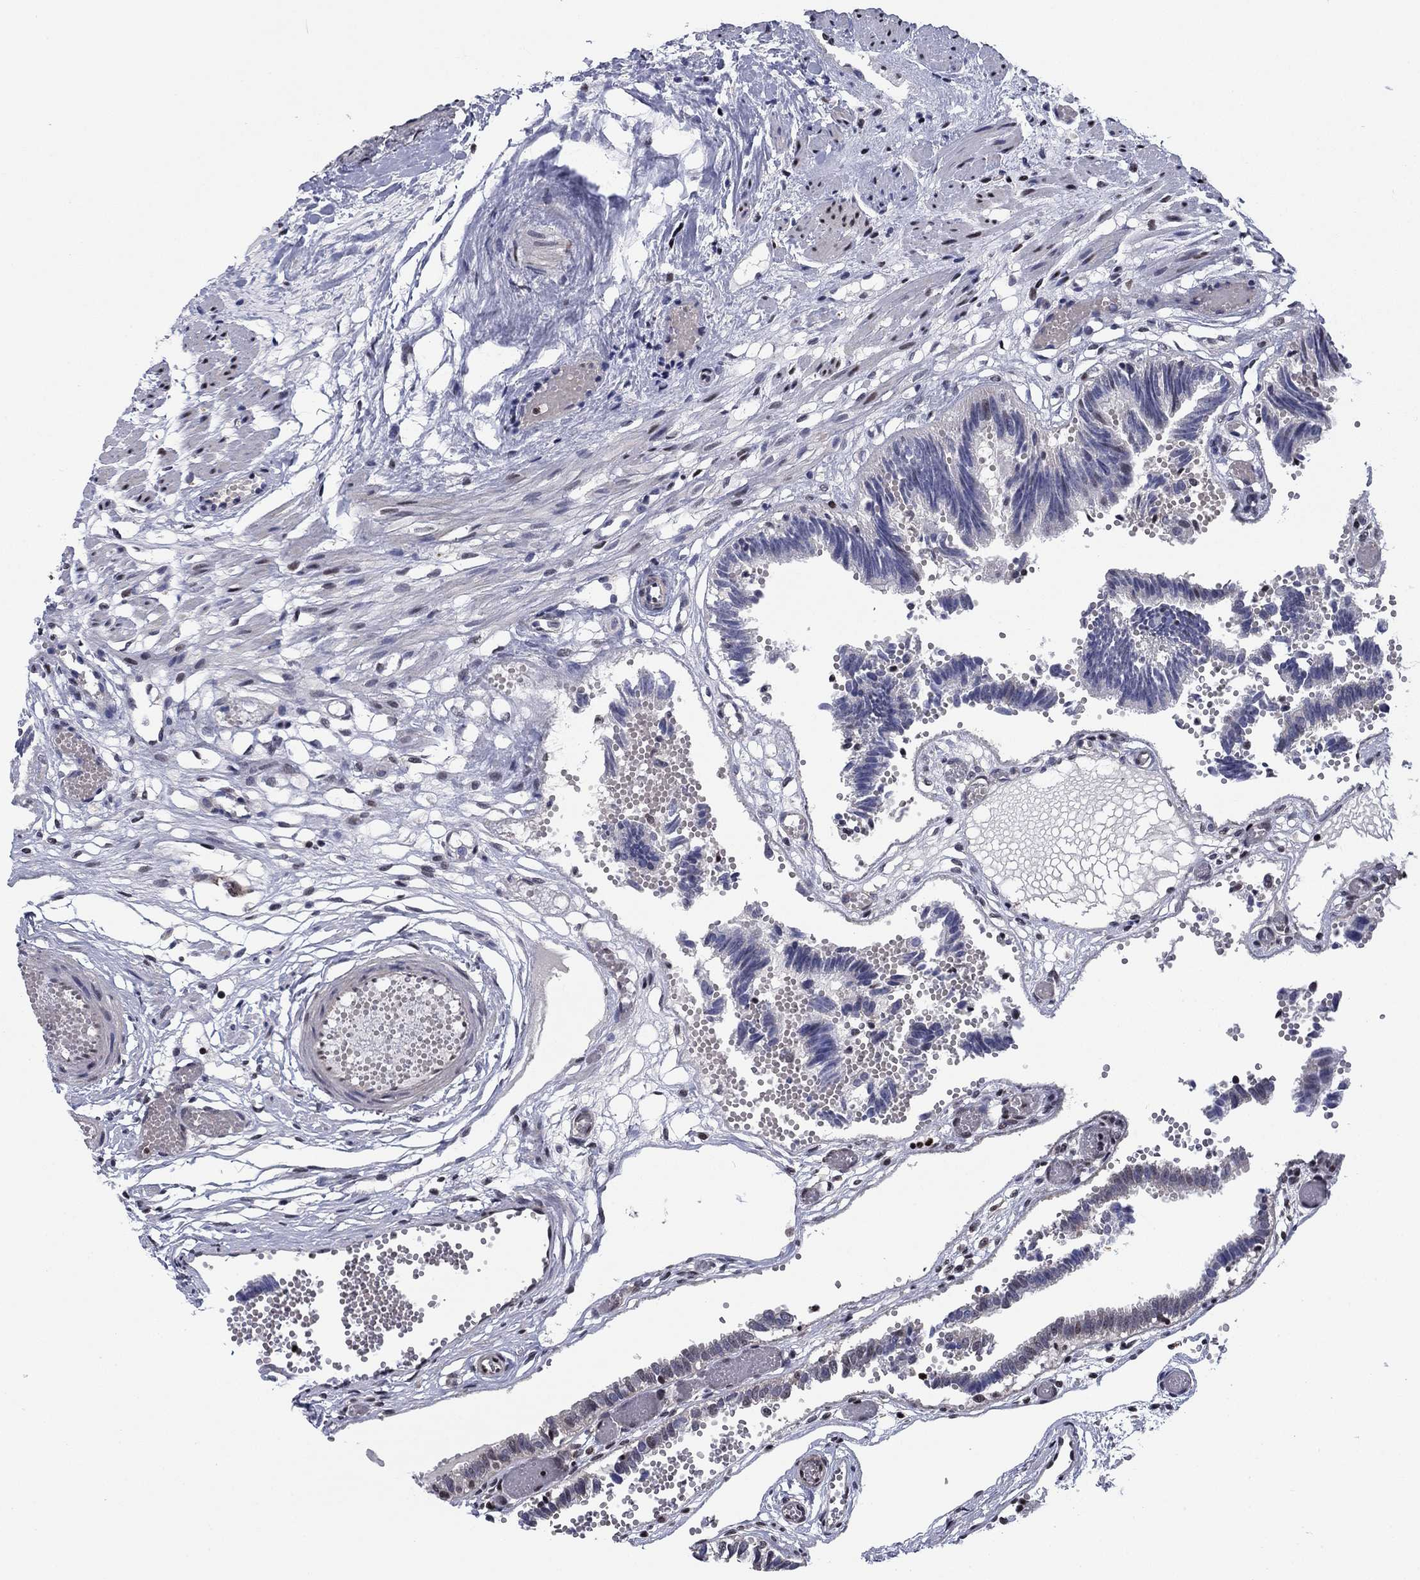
{"staining": {"intensity": "weak", "quantity": "25%-75%", "location": "cytoplasmic/membranous,nuclear"}, "tissue": "fallopian tube", "cell_type": "Glandular cells", "image_type": "normal", "snomed": [{"axis": "morphology", "description": "Normal tissue, NOS"}, {"axis": "topography", "description": "Fallopian tube"}], "caption": "Normal fallopian tube displays weak cytoplasmic/membranous,nuclear staining in about 25%-75% of glandular cells.", "gene": "N4BP2", "patient": {"sex": "female", "age": 37}}